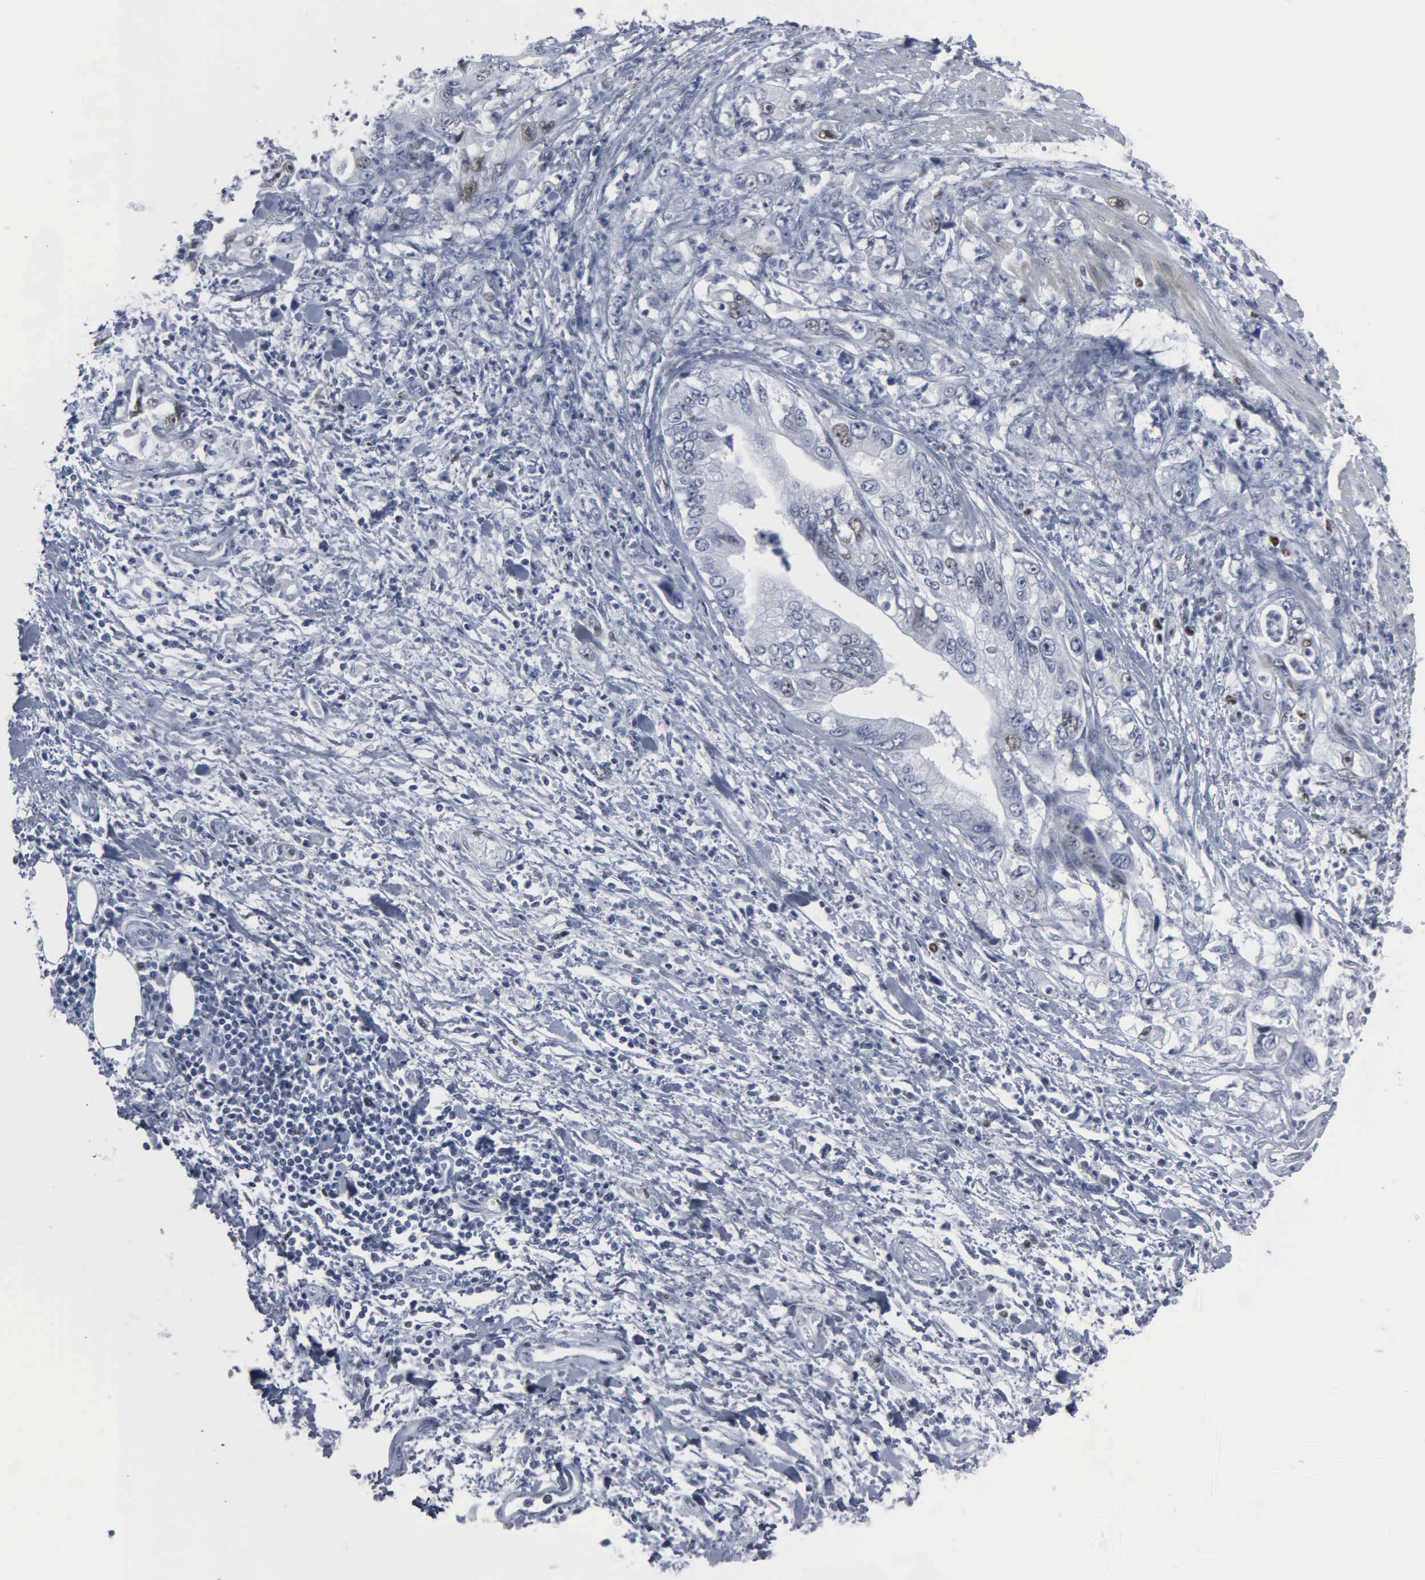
{"staining": {"intensity": "negative", "quantity": "none", "location": "none"}, "tissue": "stomach cancer", "cell_type": "Tumor cells", "image_type": "cancer", "snomed": [{"axis": "morphology", "description": "Adenocarcinoma, NOS"}, {"axis": "topography", "description": "Pancreas"}, {"axis": "topography", "description": "Stomach, upper"}], "caption": "There is no significant expression in tumor cells of adenocarcinoma (stomach). (DAB (3,3'-diaminobenzidine) immunohistochemistry (IHC) with hematoxylin counter stain).", "gene": "CCND3", "patient": {"sex": "male", "age": 77}}